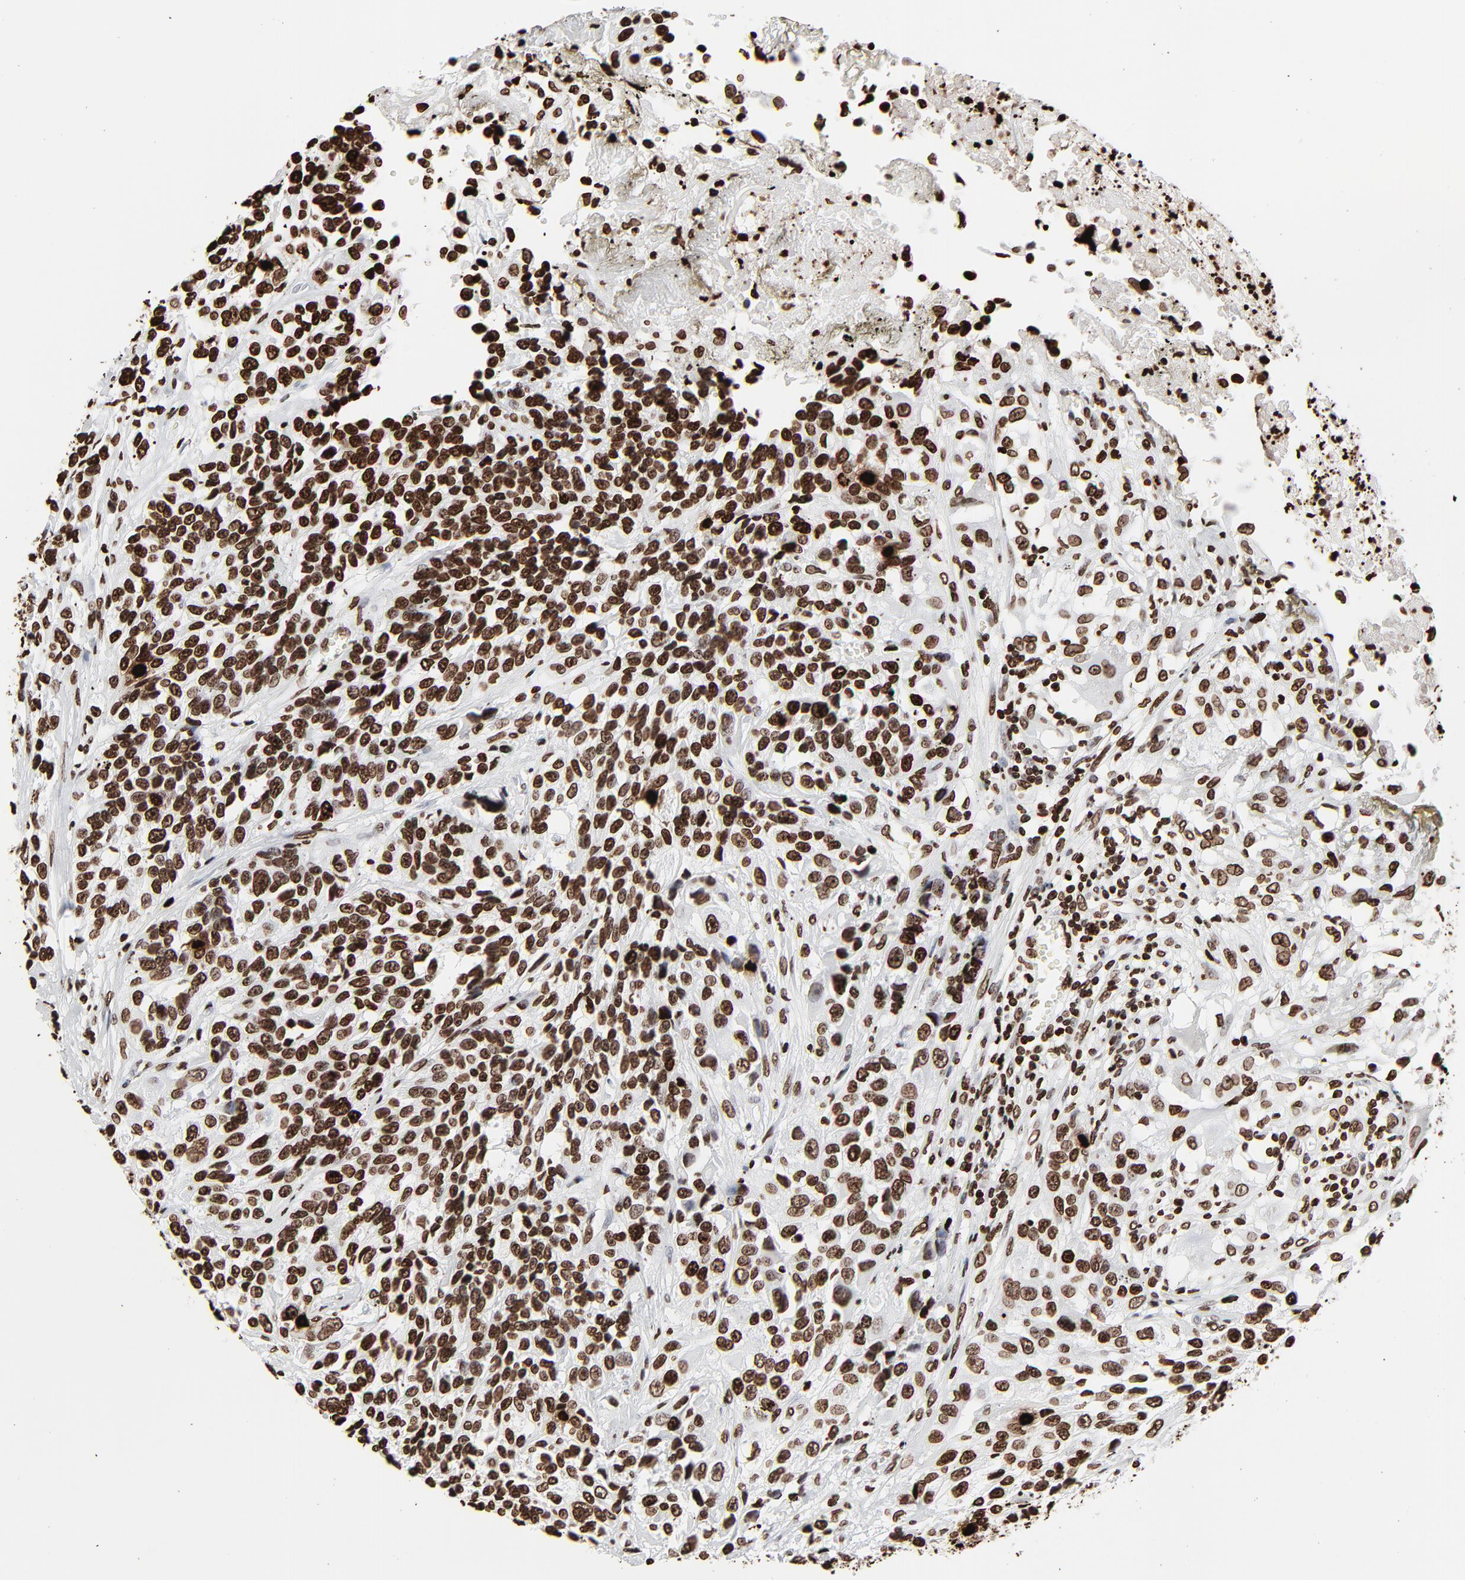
{"staining": {"intensity": "strong", "quantity": ">75%", "location": "nuclear"}, "tissue": "urothelial cancer", "cell_type": "Tumor cells", "image_type": "cancer", "snomed": [{"axis": "morphology", "description": "Urothelial carcinoma, High grade"}, {"axis": "topography", "description": "Urinary bladder"}], "caption": "Brown immunohistochemical staining in high-grade urothelial carcinoma reveals strong nuclear expression in approximately >75% of tumor cells. The protein of interest is stained brown, and the nuclei are stained in blue (DAB (3,3'-diaminobenzidine) IHC with brightfield microscopy, high magnification).", "gene": "H3-4", "patient": {"sex": "female", "age": 81}}